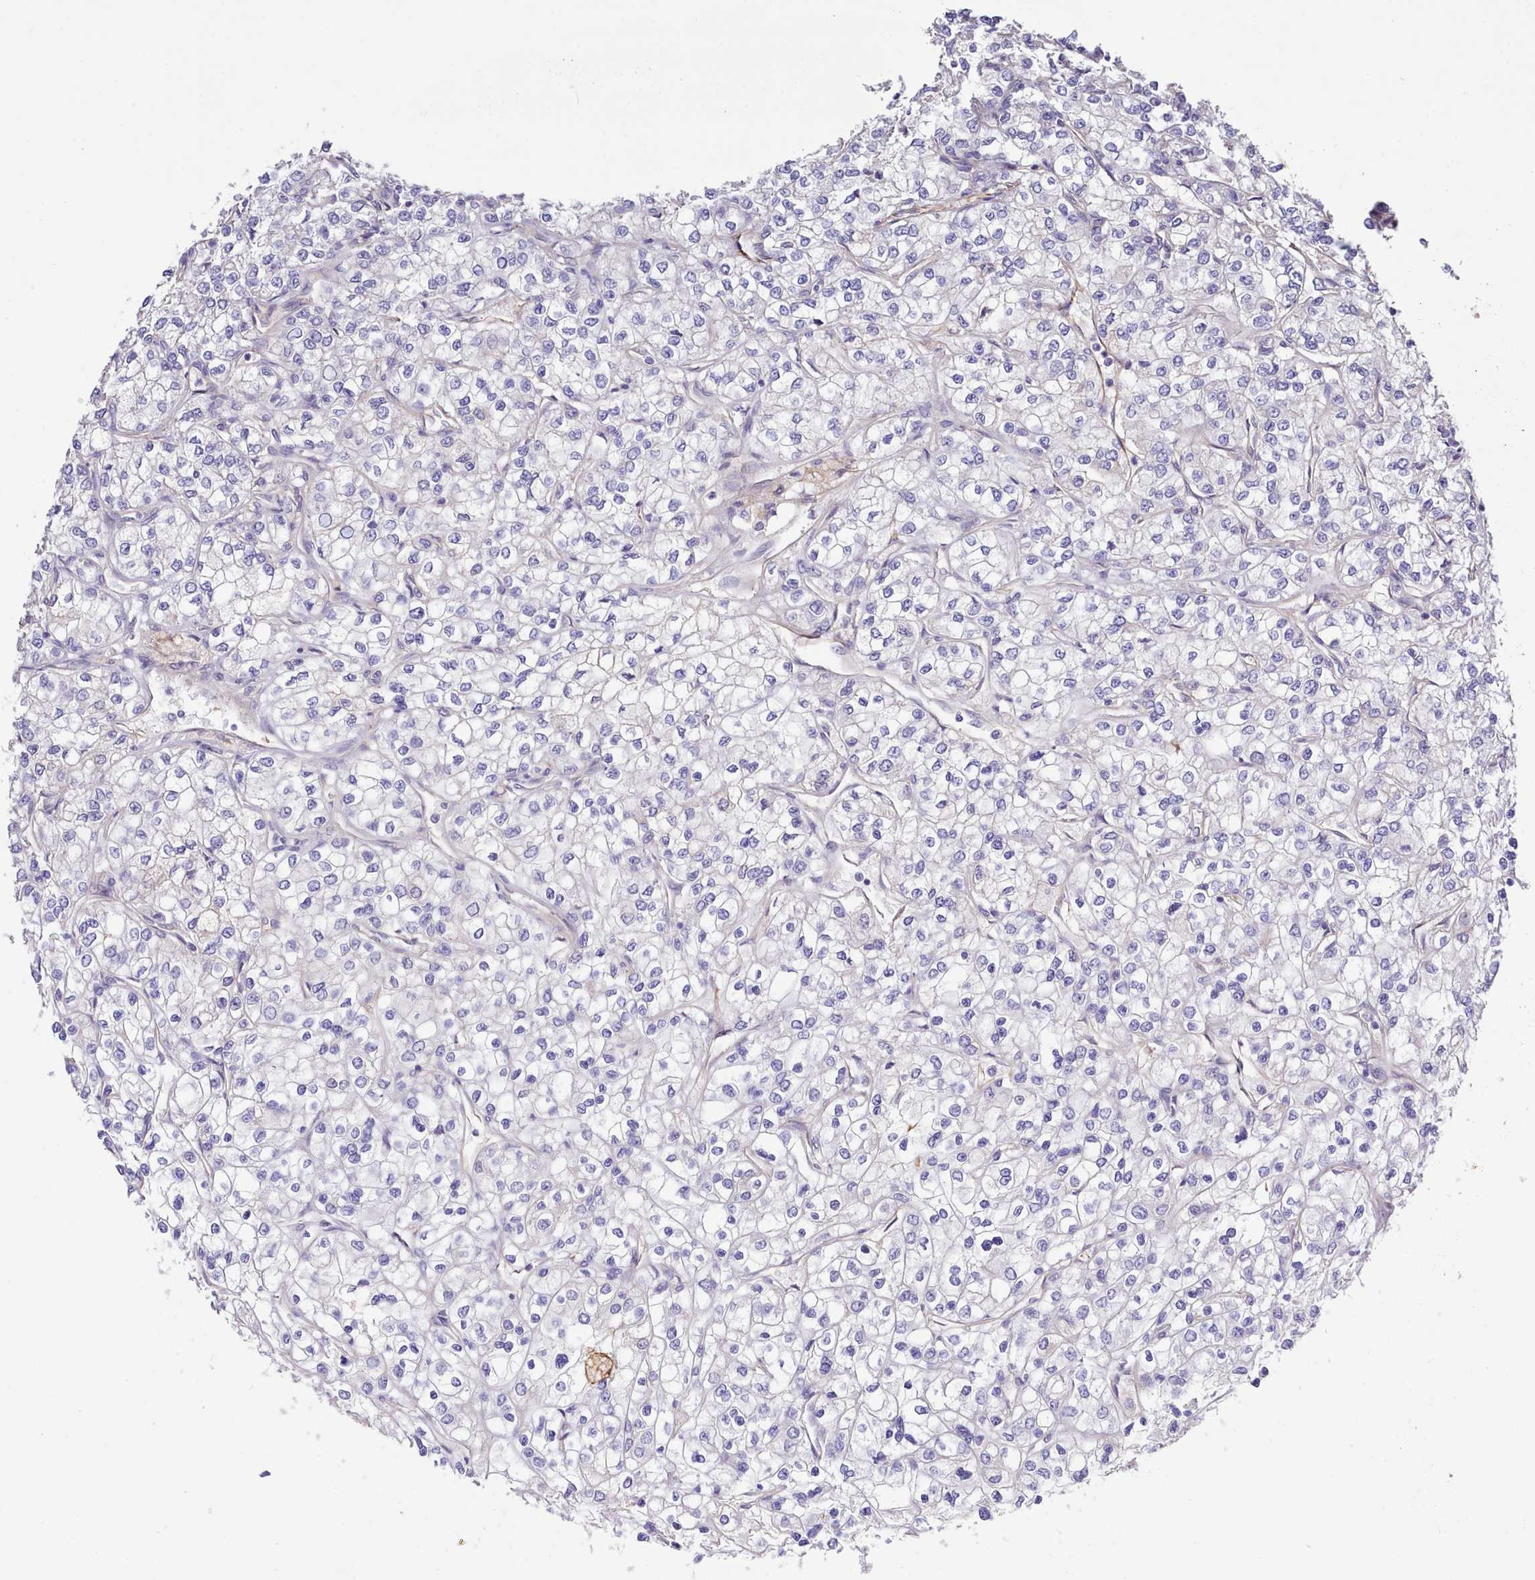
{"staining": {"intensity": "negative", "quantity": "none", "location": "none"}, "tissue": "renal cancer", "cell_type": "Tumor cells", "image_type": "cancer", "snomed": [{"axis": "morphology", "description": "Adenocarcinoma, NOS"}, {"axis": "topography", "description": "Kidney"}], "caption": "Adenocarcinoma (renal) was stained to show a protein in brown. There is no significant positivity in tumor cells. (IHC, brightfield microscopy, high magnification).", "gene": "ZC3H13", "patient": {"sex": "male", "age": 80}}